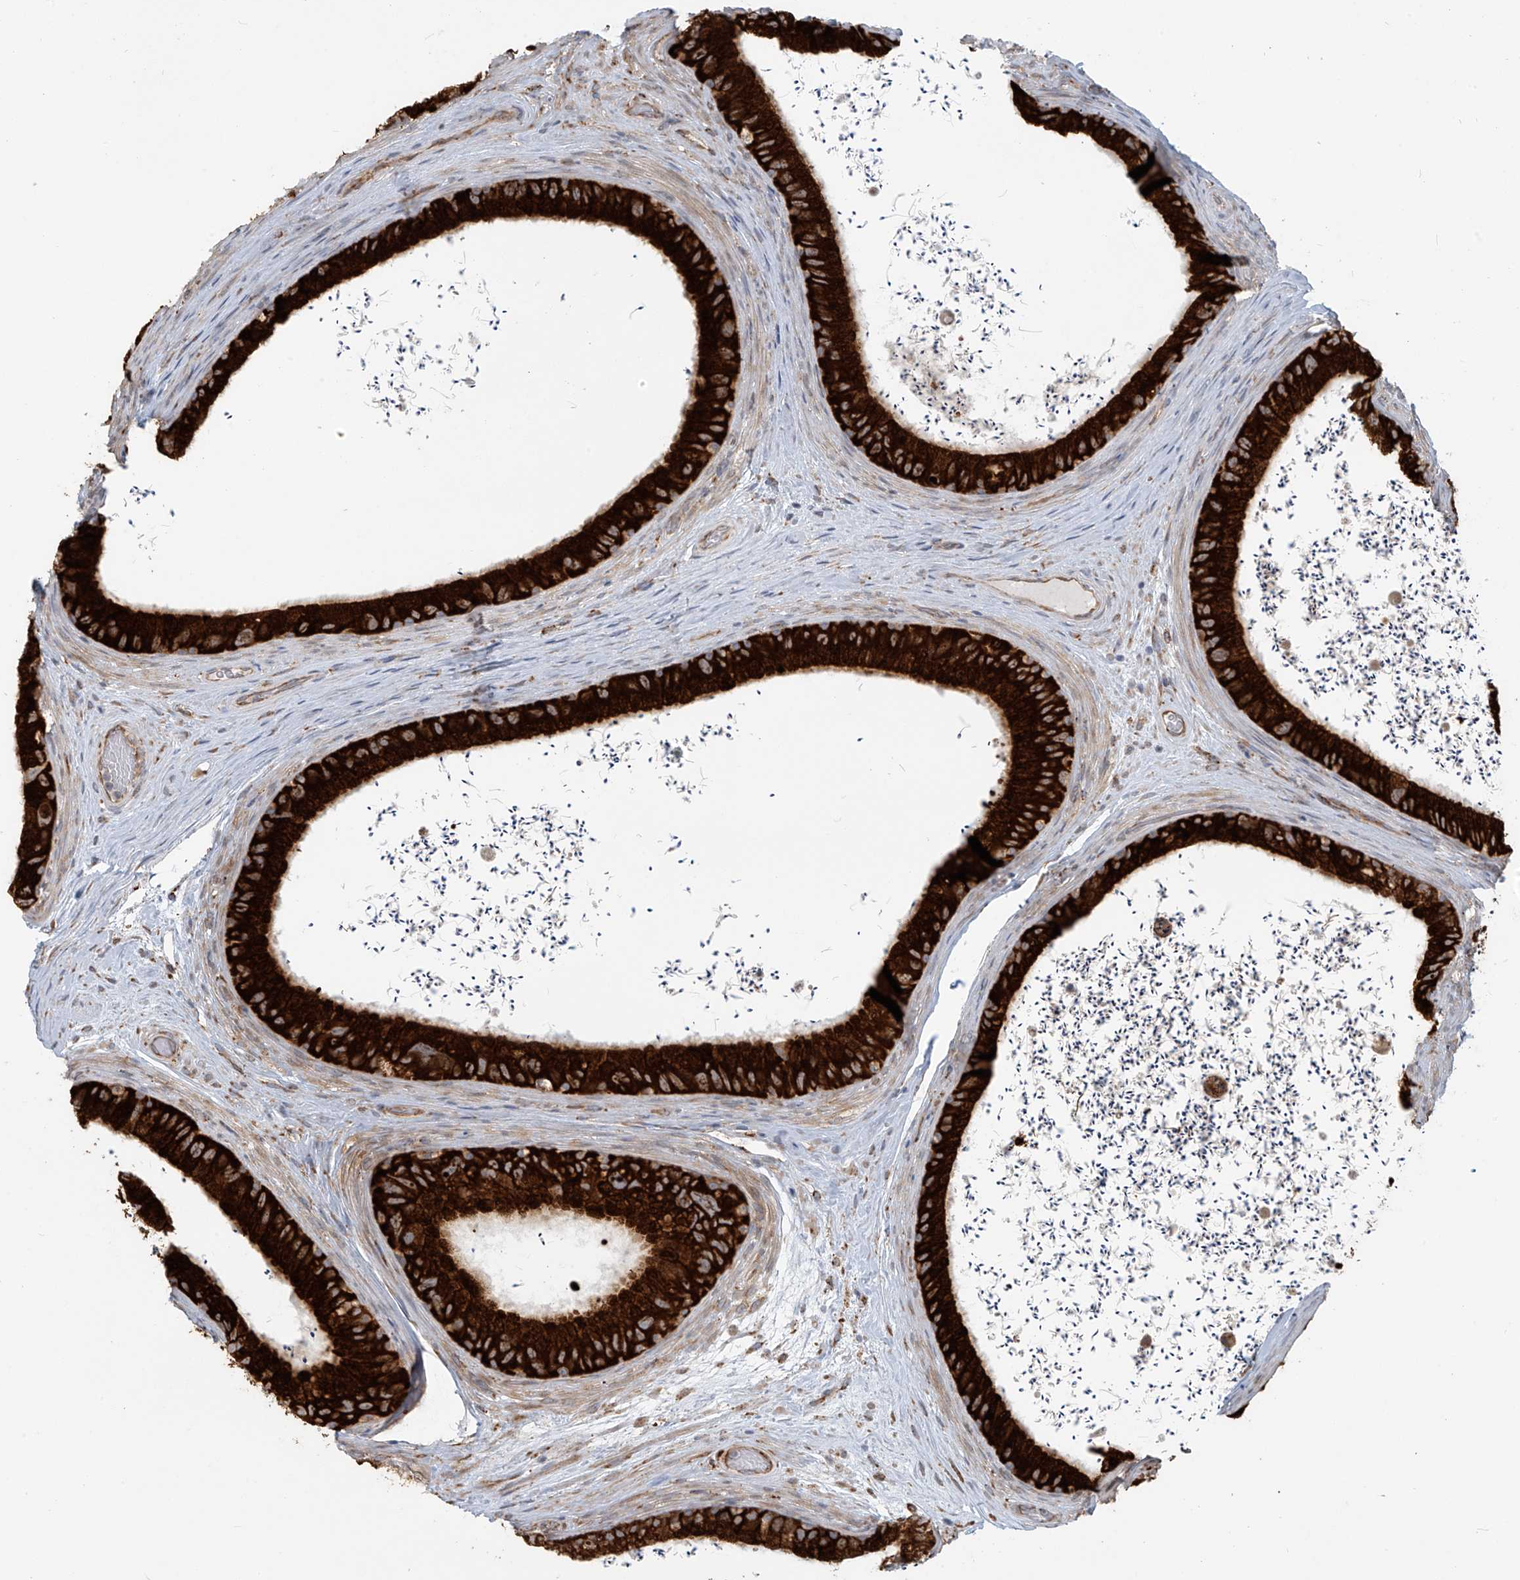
{"staining": {"intensity": "strong", "quantity": ">75%", "location": "cytoplasmic/membranous"}, "tissue": "epididymis", "cell_type": "Glandular cells", "image_type": "normal", "snomed": [{"axis": "morphology", "description": "Normal tissue, NOS"}, {"axis": "topography", "description": "Epididymis, spermatic cord, NOS"}], "caption": "A histopathology image of human epididymis stained for a protein exhibits strong cytoplasmic/membranous brown staining in glandular cells. (IHC, brightfield microscopy, high magnification).", "gene": "KATNIP", "patient": {"sex": "male", "age": 50}}